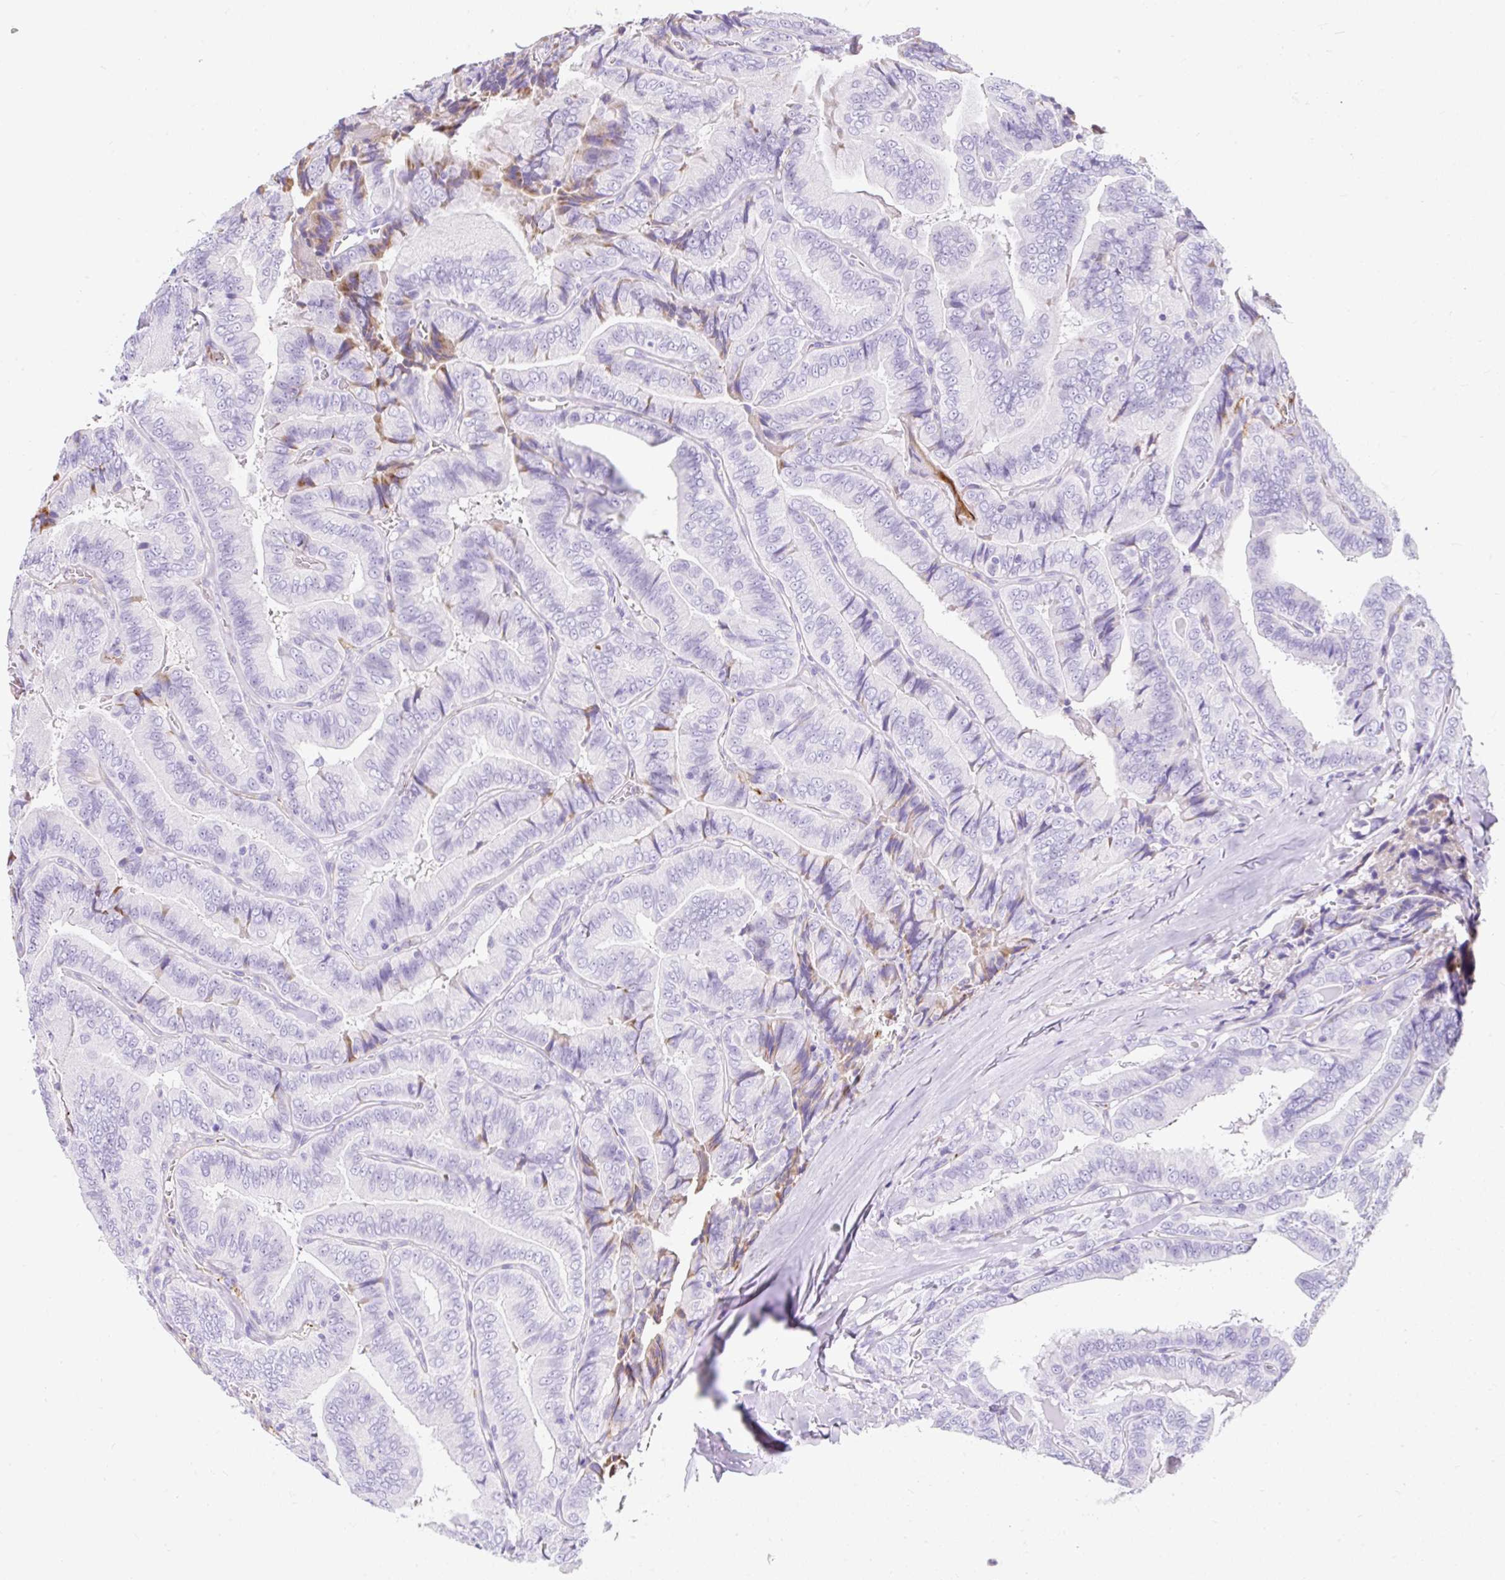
{"staining": {"intensity": "moderate", "quantity": "<25%", "location": "cytoplasmic/membranous"}, "tissue": "thyroid cancer", "cell_type": "Tumor cells", "image_type": "cancer", "snomed": [{"axis": "morphology", "description": "Papillary adenocarcinoma, NOS"}, {"axis": "topography", "description": "Thyroid gland"}], "caption": "Tumor cells show low levels of moderate cytoplasmic/membranous positivity in about <25% of cells in papillary adenocarcinoma (thyroid).", "gene": "APOC4-APOC2", "patient": {"sex": "male", "age": 61}}